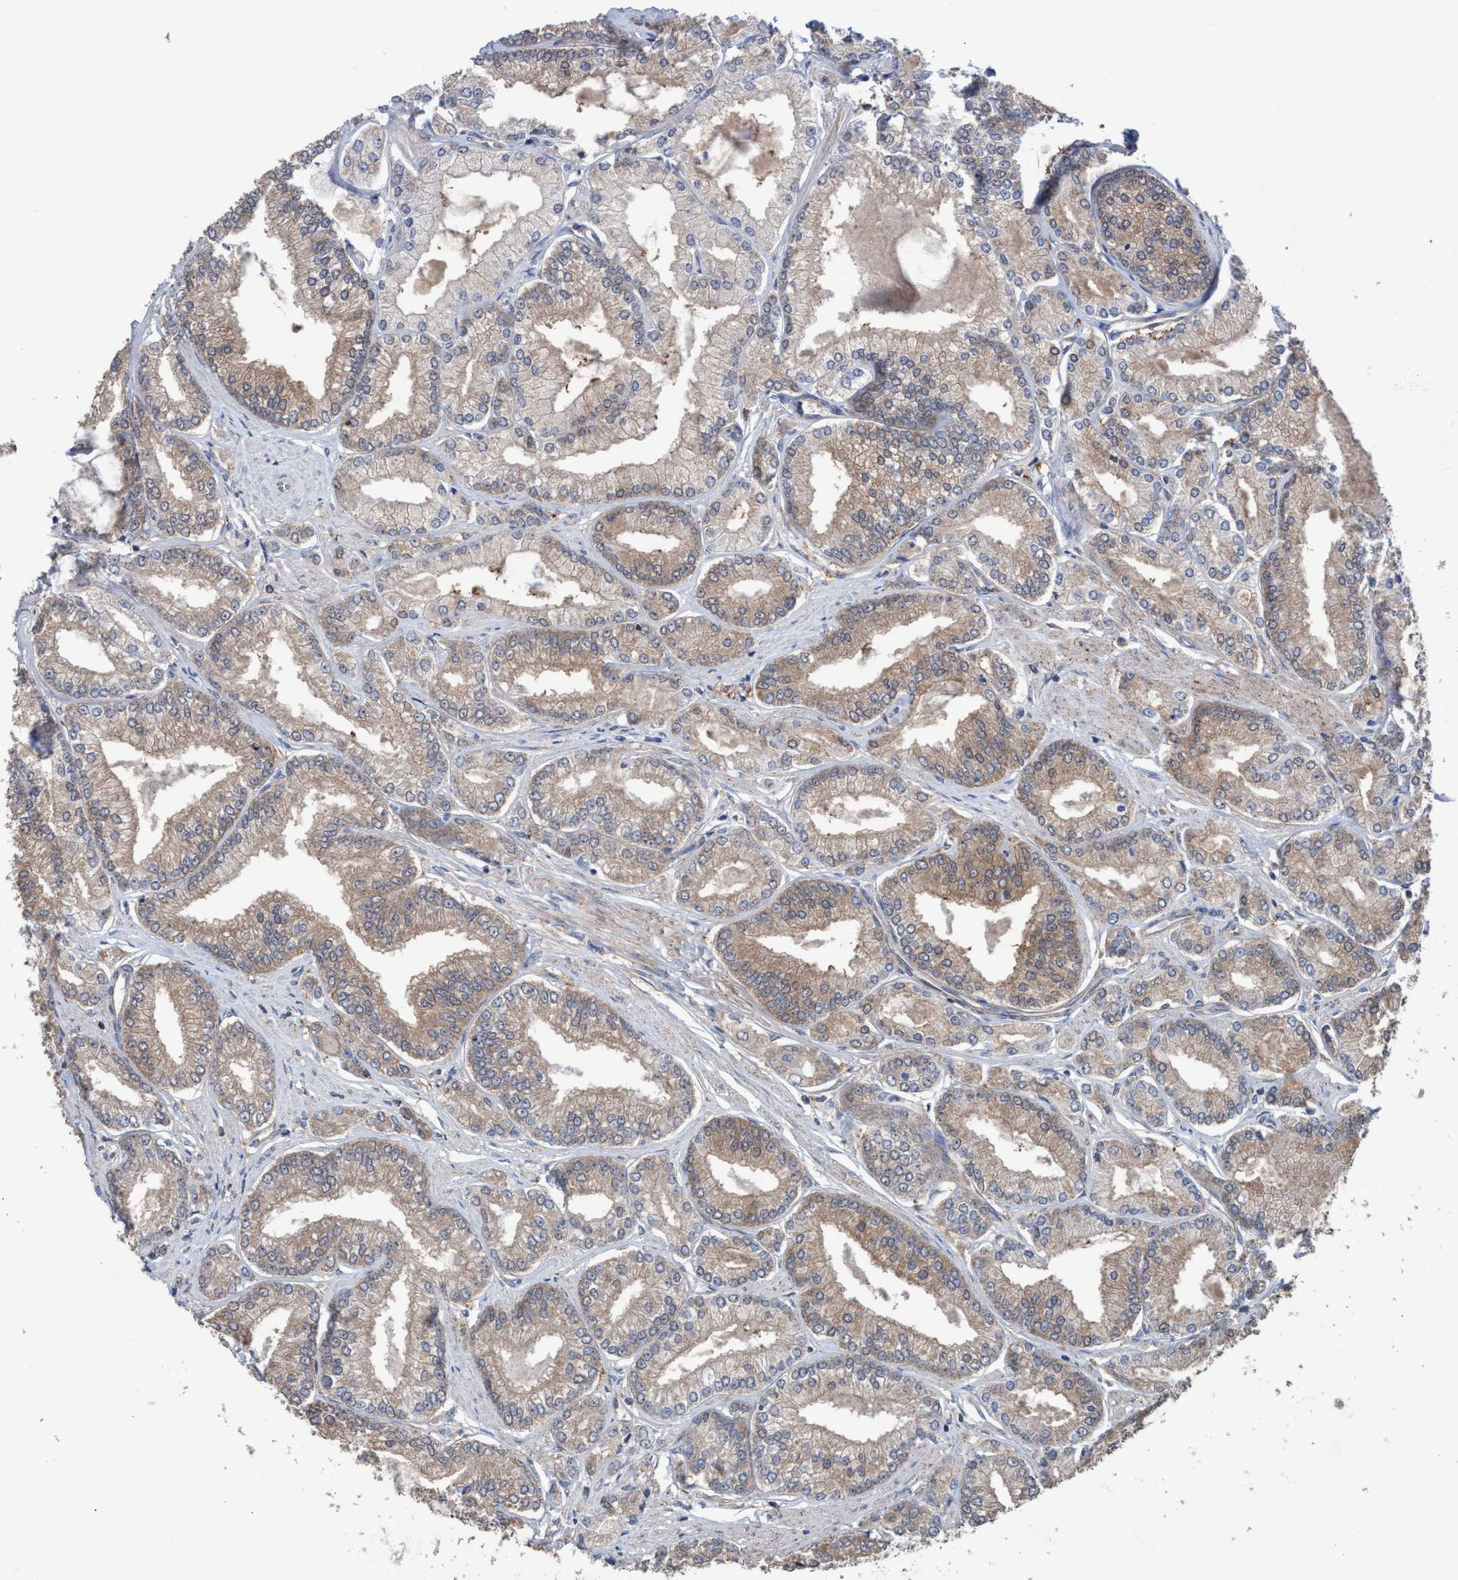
{"staining": {"intensity": "weak", "quantity": ">75%", "location": "cytoplasmic/membranous"}, "tissue": "prostate cancer", "cell_type": "Tumor cells", "image_type": "cancer", "snomed": [{"axis": "morphology", "description": "Adenocarcinoma, Low grade"}, {"axis": "topography", "description": "Prostate"}], "caption": "Immunohistochemical staining of prostate cancer (adenocarcinoma (low-grade)) displays low levels of weak cytoplasmic/membranous protein staining in approximately >75% of tumor cells.", "gene": "GLOD4", "patient": {"sex": "male", "age": 52}}